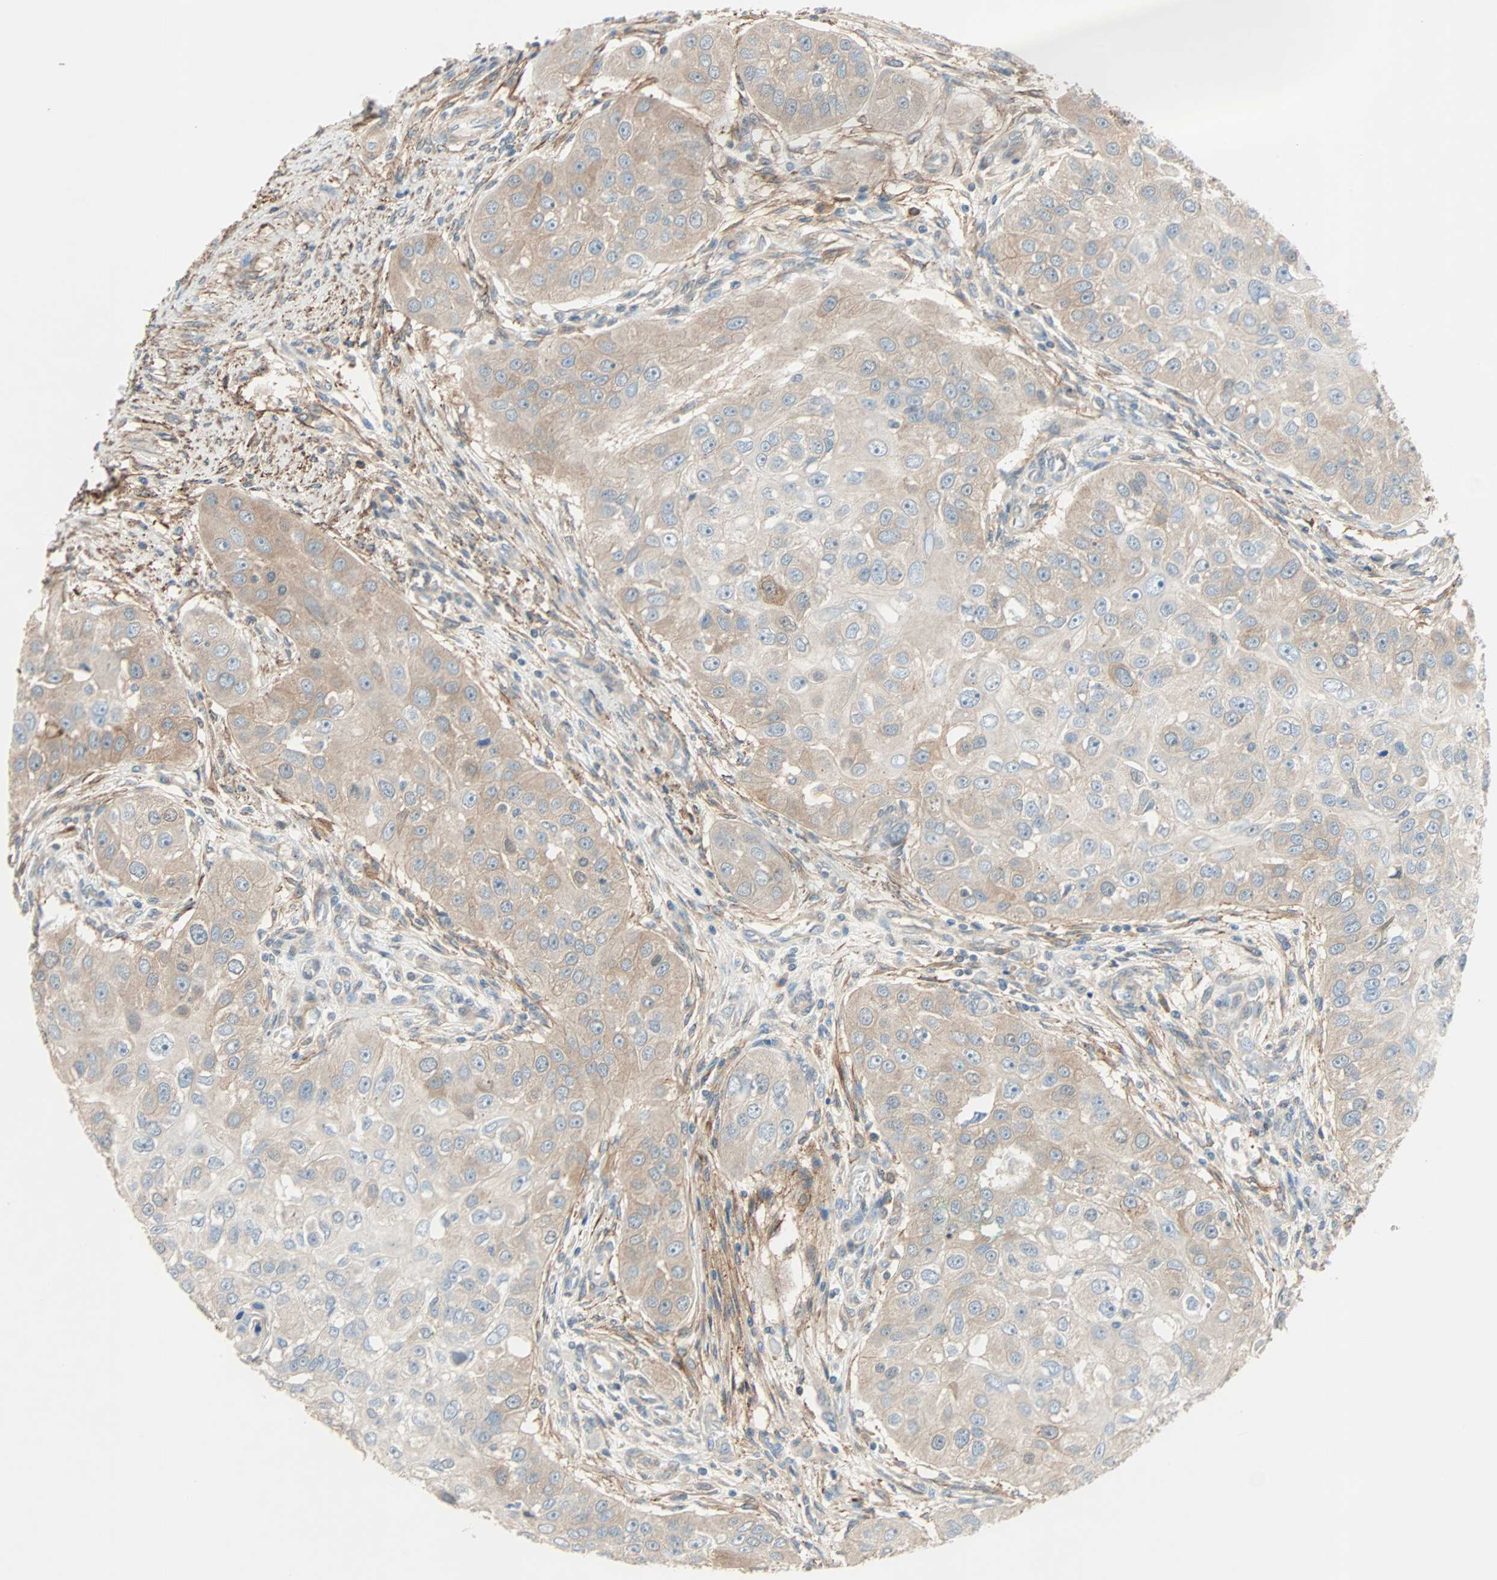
{"staining": {"intensity": "weak", "quantity": ">75%", "location": "cytoplasmic/membranous"}, "tissue": "head and neck cancer", "cell_type": "Tumor cells", "image_type": "cancer", "snomed": [{"axis": "morphology", "description": "Normal tissue, NOS"}, {"axis": "morphology", "description": "Squamous cell carcinoma, NOS"}, {"axis": "topography", "description": "Skeletal muscle"}, {"axis": "topography", "description": "Head-Neck"}], "caption": "High-magnification brightfield microscopy of head and neck cancer (squamous cell carcinoma) stained with DAB (brown) and counterstained with hematoxylin (blue). tumor cells exhibit weak cytoplasmic/membranous positivity is appreciated in about>75% of cells. The staining was performed using DAB (3,3'-diaminobenzidine) to visualize the protein expression in brown, while the nuclei were stained in blue with hematoxylin (Magnification: 20x).", "gene": "TNFRSF12A", "patient": {"sex": "male", "age": 51}}